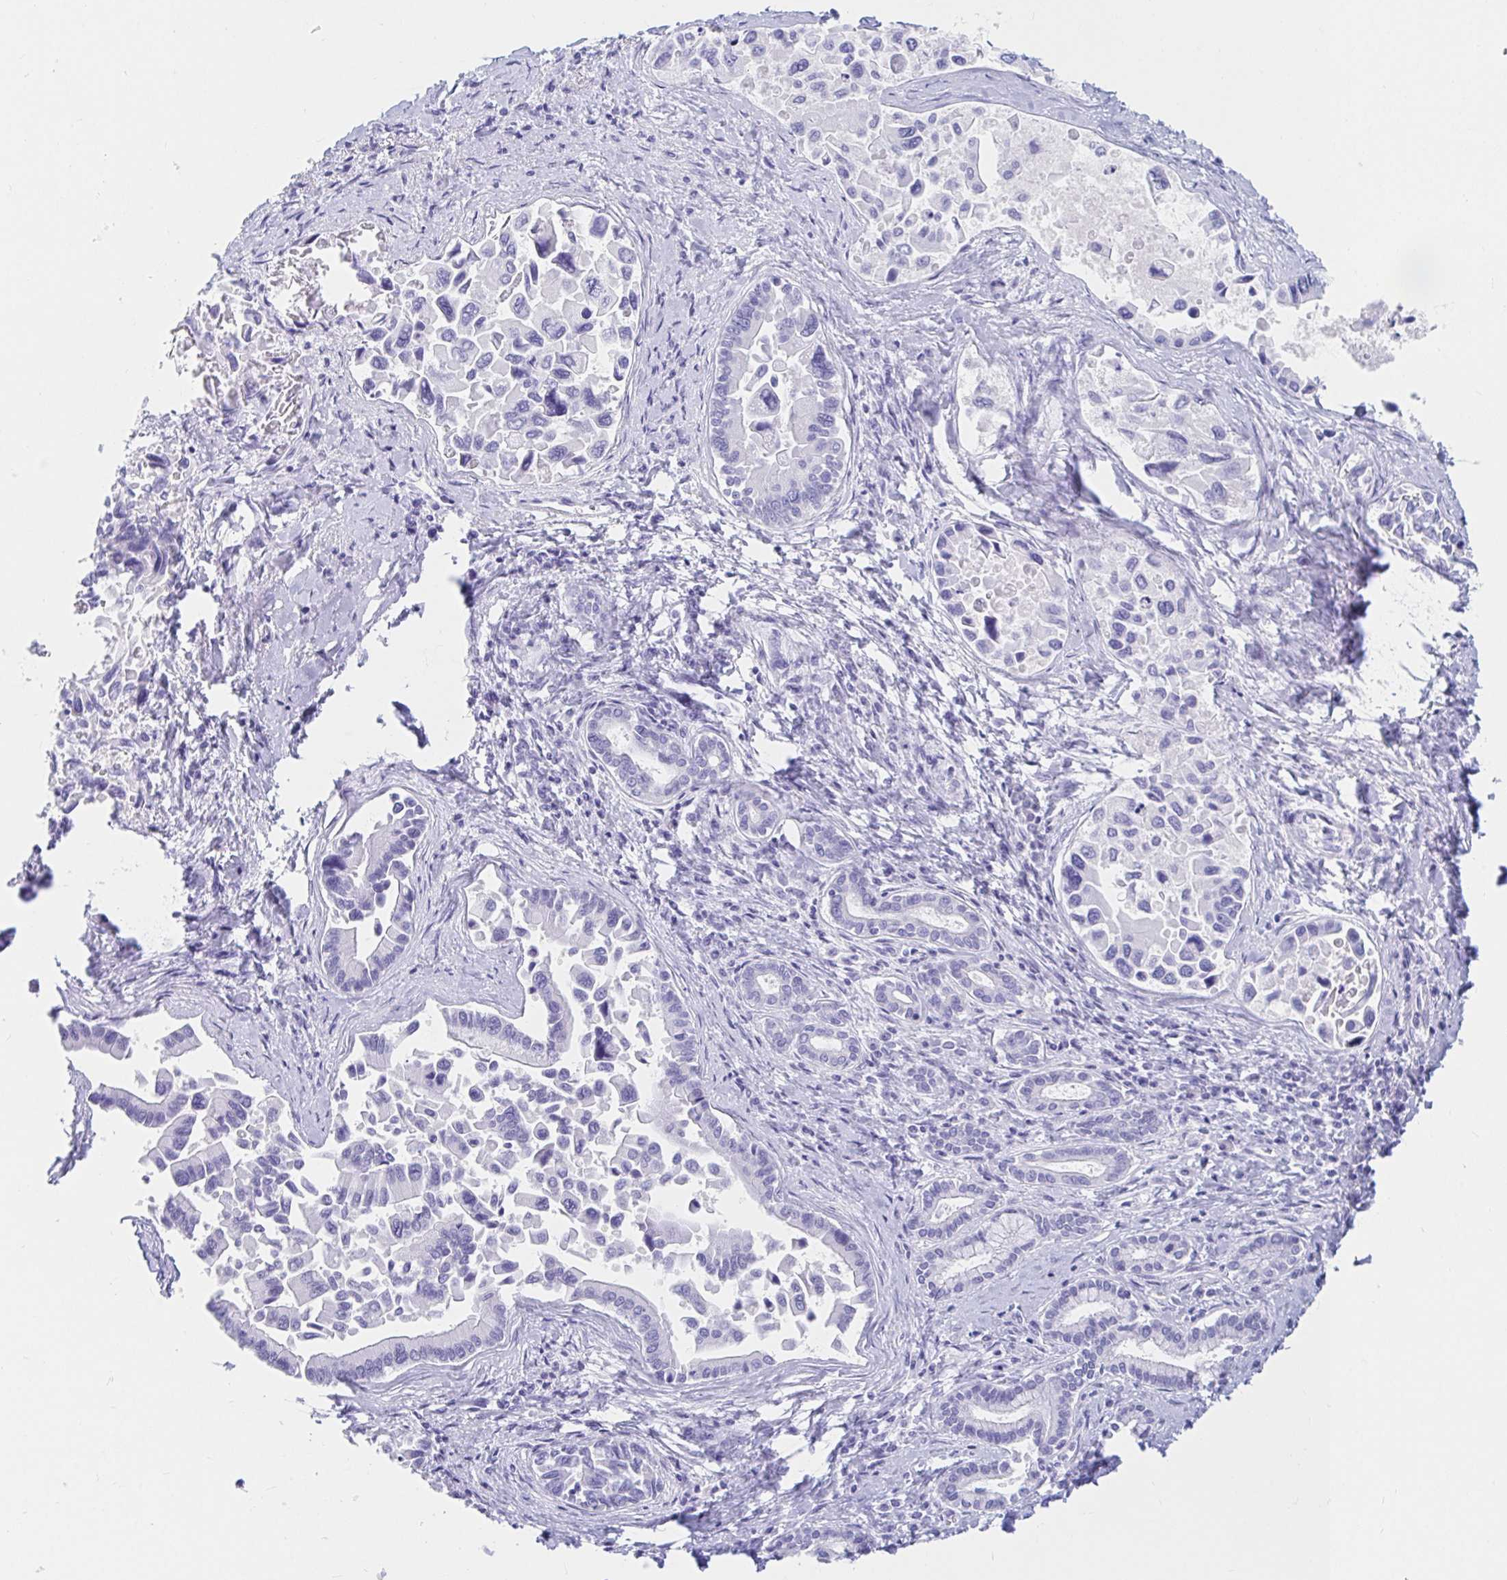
{"staining": {"intensity": "negative", "quantity": "none", "location": "none"}, "tissue": "liver cancer", "cell_type": "Tumor cells", "image_type": "cancer", "snomed": [{"axis": "morphology", "description": "Cholangiocarcinoma"}, {"axis": "topography", "description": "Liver"}], "caption": "Tumor cells show no significant protein positivity in cholangiocarcinoma (liver).", "gene": "OR6T1", "patient": {"sex": "male", "age": 66}}